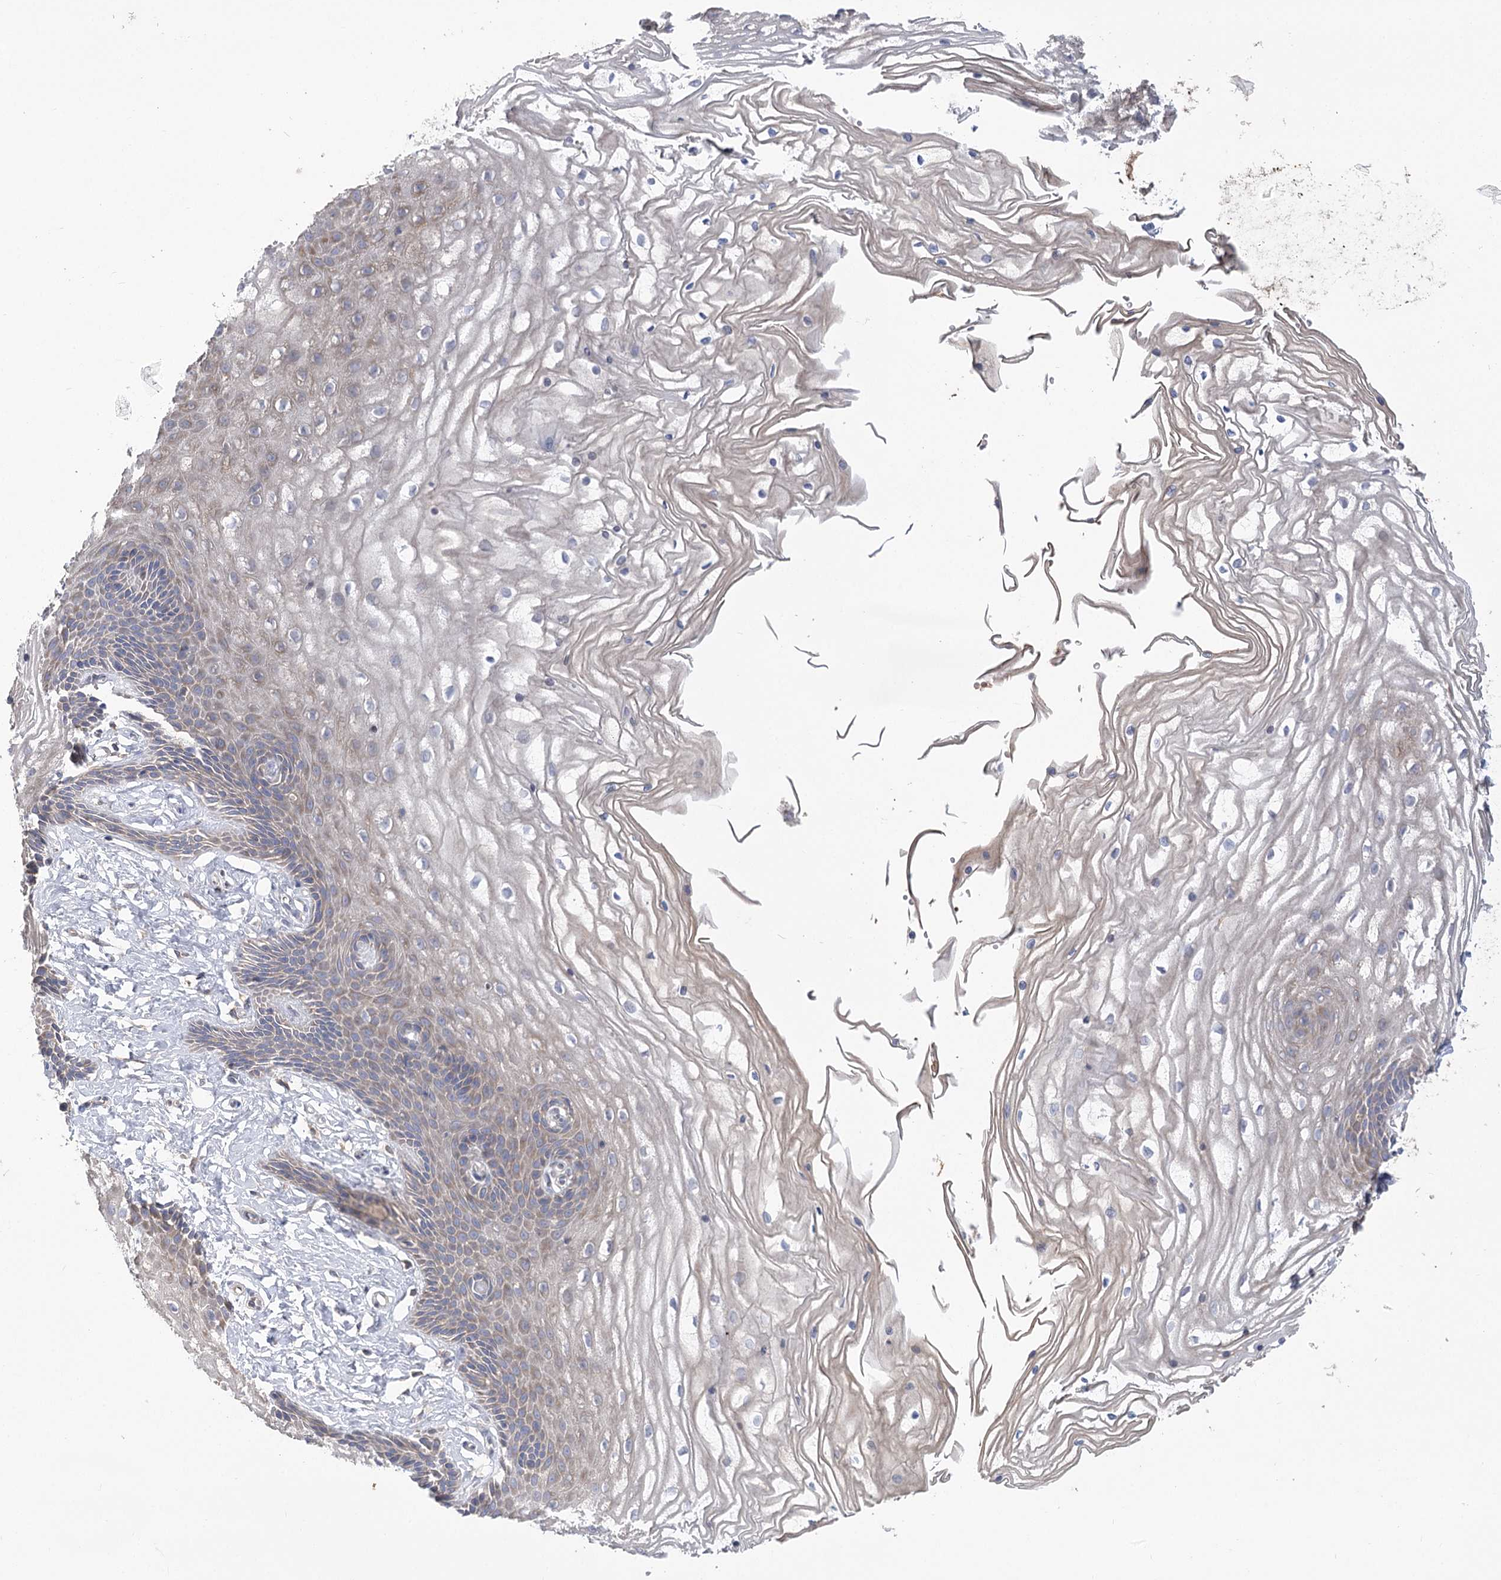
{"staining": {"intensity": "weak", "quantity": "25%-75%", "location": "cytoplasmic/membranous"}, "tissue": "vagina", "cell_type": "Squamous epithelial cells", "image_type": "normal", "snomed": [{"axis": "morphology", "description": "Normal tissue, NOS"}, {"axis": "topography", "description": "Vagina"}, {"axis": "topography", "description": "Cervix"}], "caption": "DAB (3,3'-diaminobenzidine) immunohistochemical staining of normal vagina shows weak cytoplasmic/membranous protein positivity in about 25%-75% of squamous epithelial cells.", "gene": "PBLD", "patient": {"sex": "female", "age": 40}}